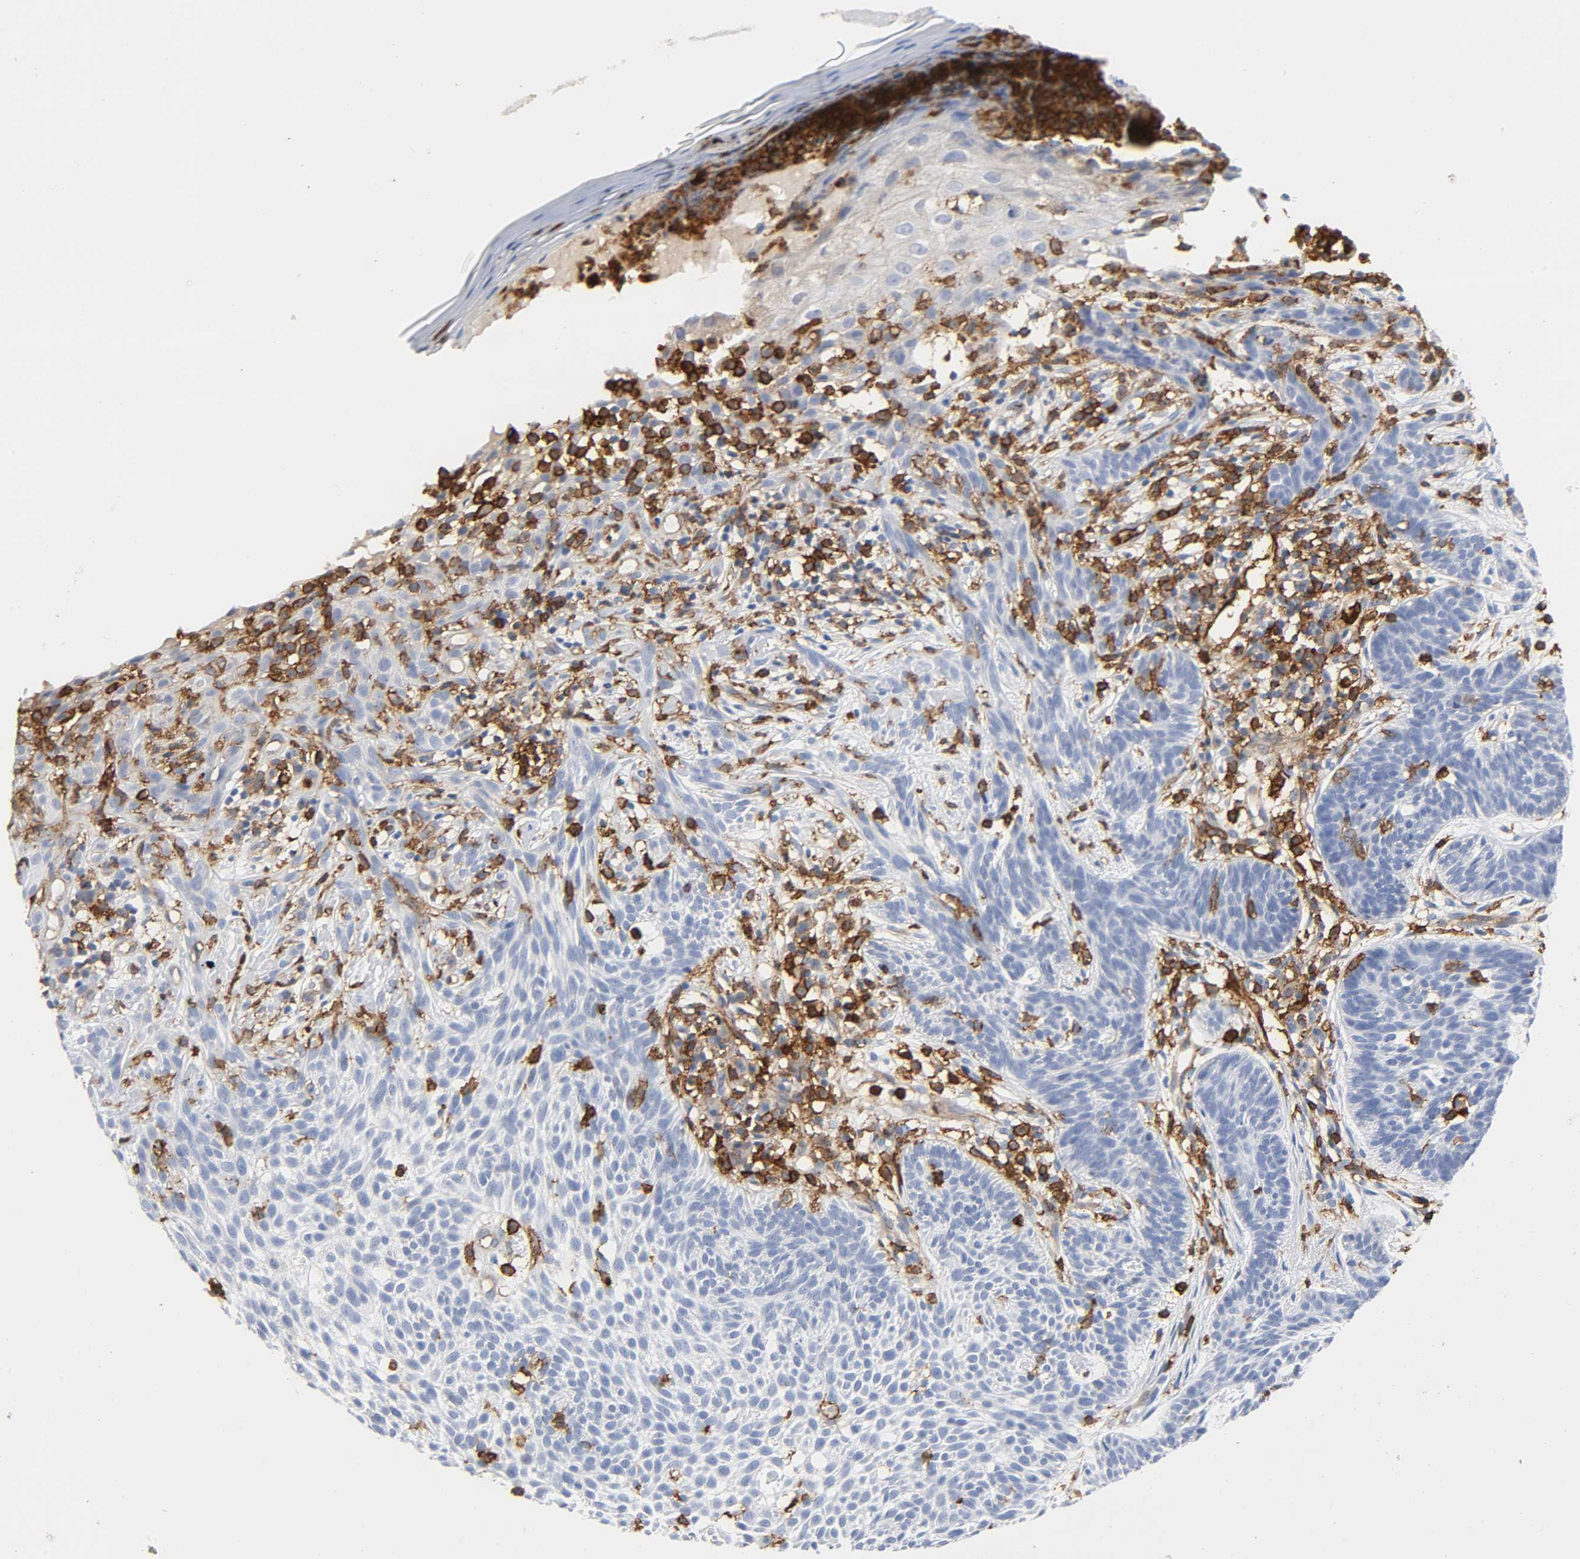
{"staining": {"intensity": "negative", "quantity": "none", "location": "none"}, "tissue": "skin cancer", "cell_type": "Tumor cells", "image_type": "cancer", "snomed": [{"axis": "morphology", "description": "Normal tissue, NOS"}, {"axis": "morphology", "description": "Basal cell carcinoma"}, {"axis": "topography", "description": "Skin"}], "caption": "Skin basal cell carcinoma was stained to show a protein in brown. There is no significant staining in tumor cells. The staining is performed using DAB (3,3'-diaminobenzidine) brown chromogen with nuclei counter-stained in using hematoxylin.", "gene": "LYN", "patient": {"sex": "female", "age": 69}}